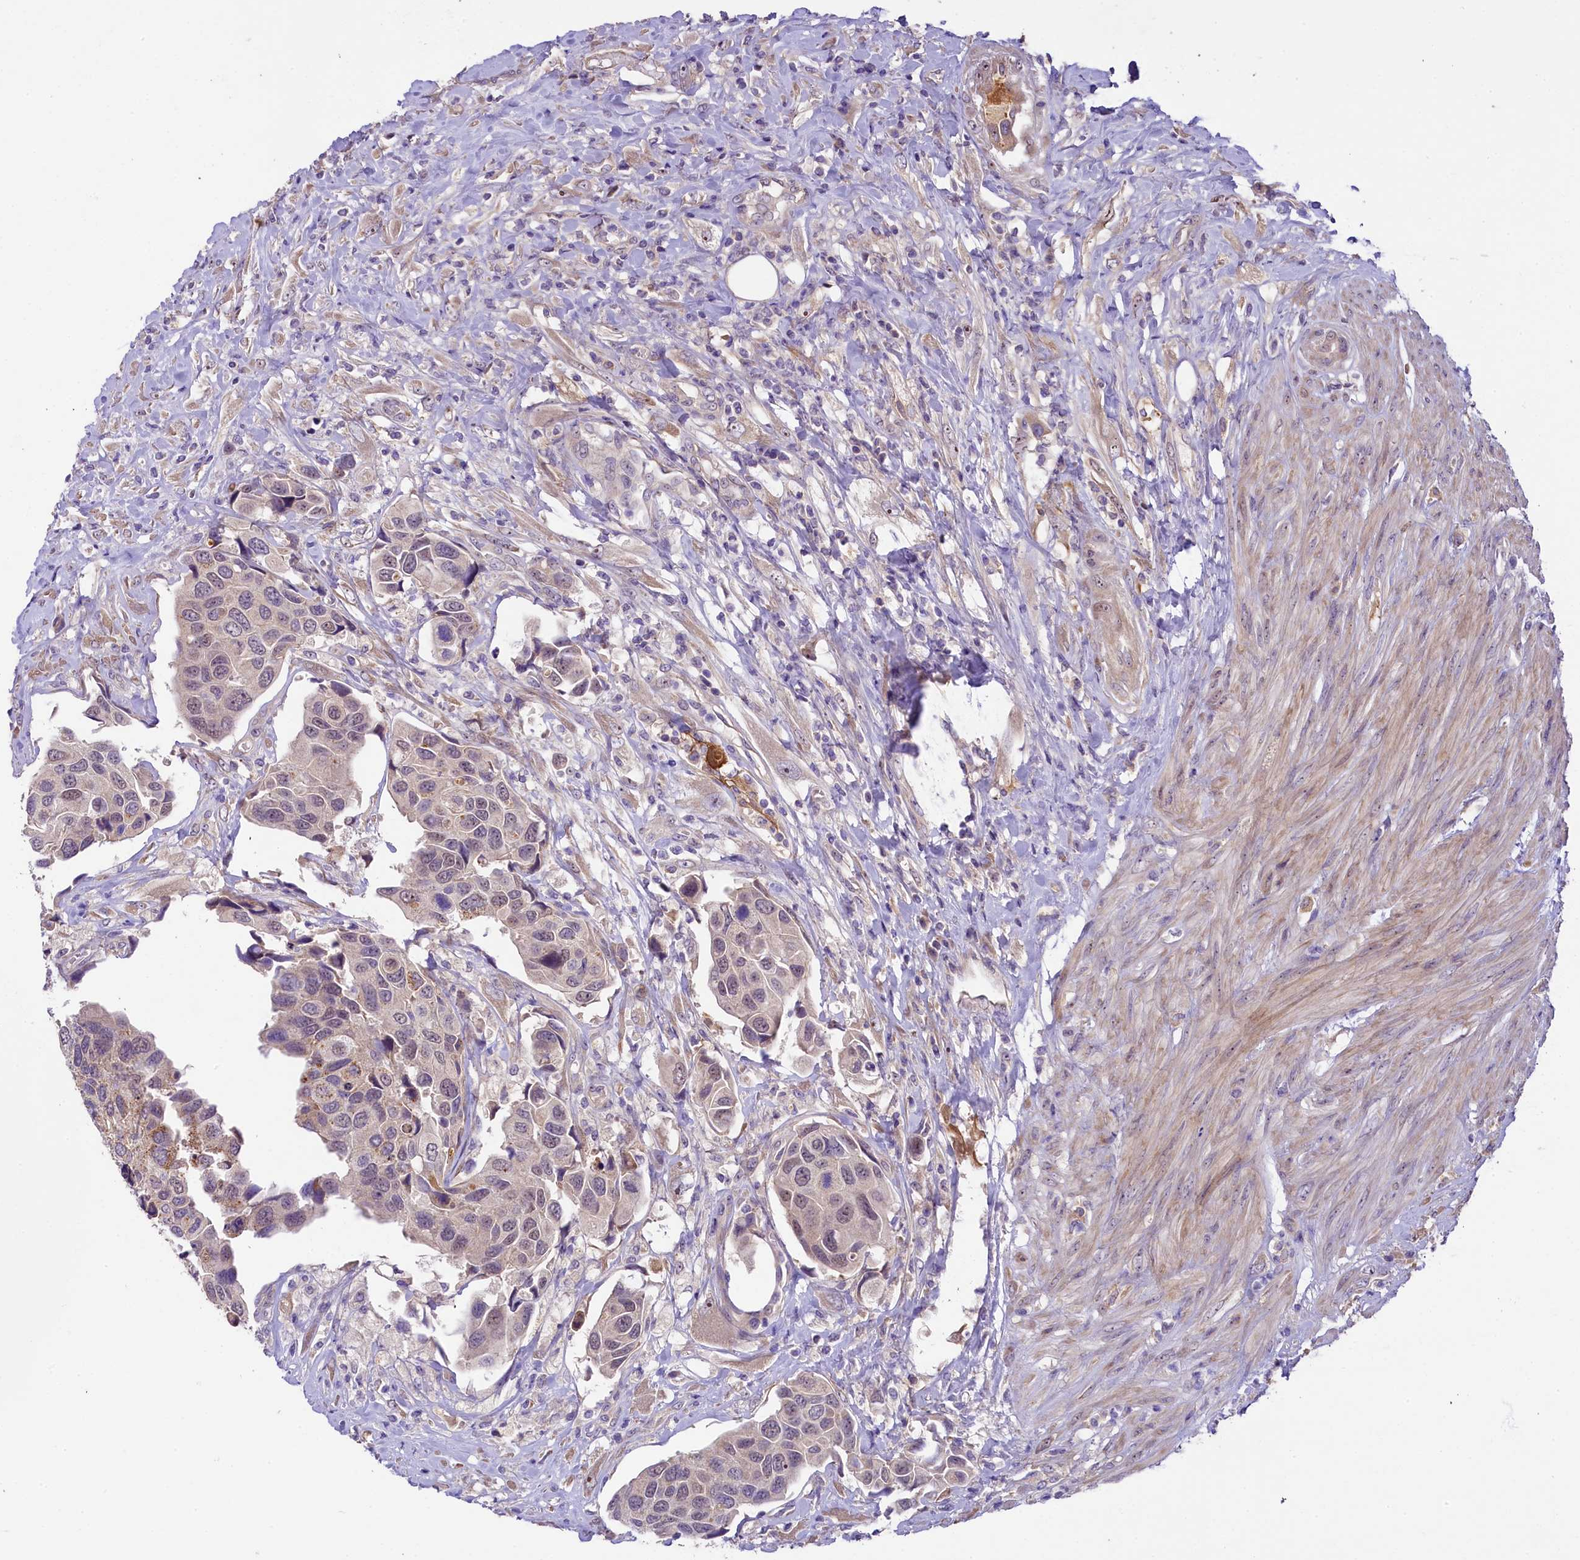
{"staining": {"intensity": "negative", "quantity": "none", "location": "none"}, "tissue": "urothelial cancer", "cell_type": "Tumor cells", "image_type": "cancer", "snomed": [{"axis": "morphology", "description": "Urothelial carcinoma, High grade"}, {"axis": "topography", "description": "Urinary bladder"}], "caption": "Immunohistochemical staining of high-grade urothelial carcinoma demonstrates no significant positivity in tumor cells.", "gene": "UBXN6", "patient": {"sex": "male", "age": 74}}